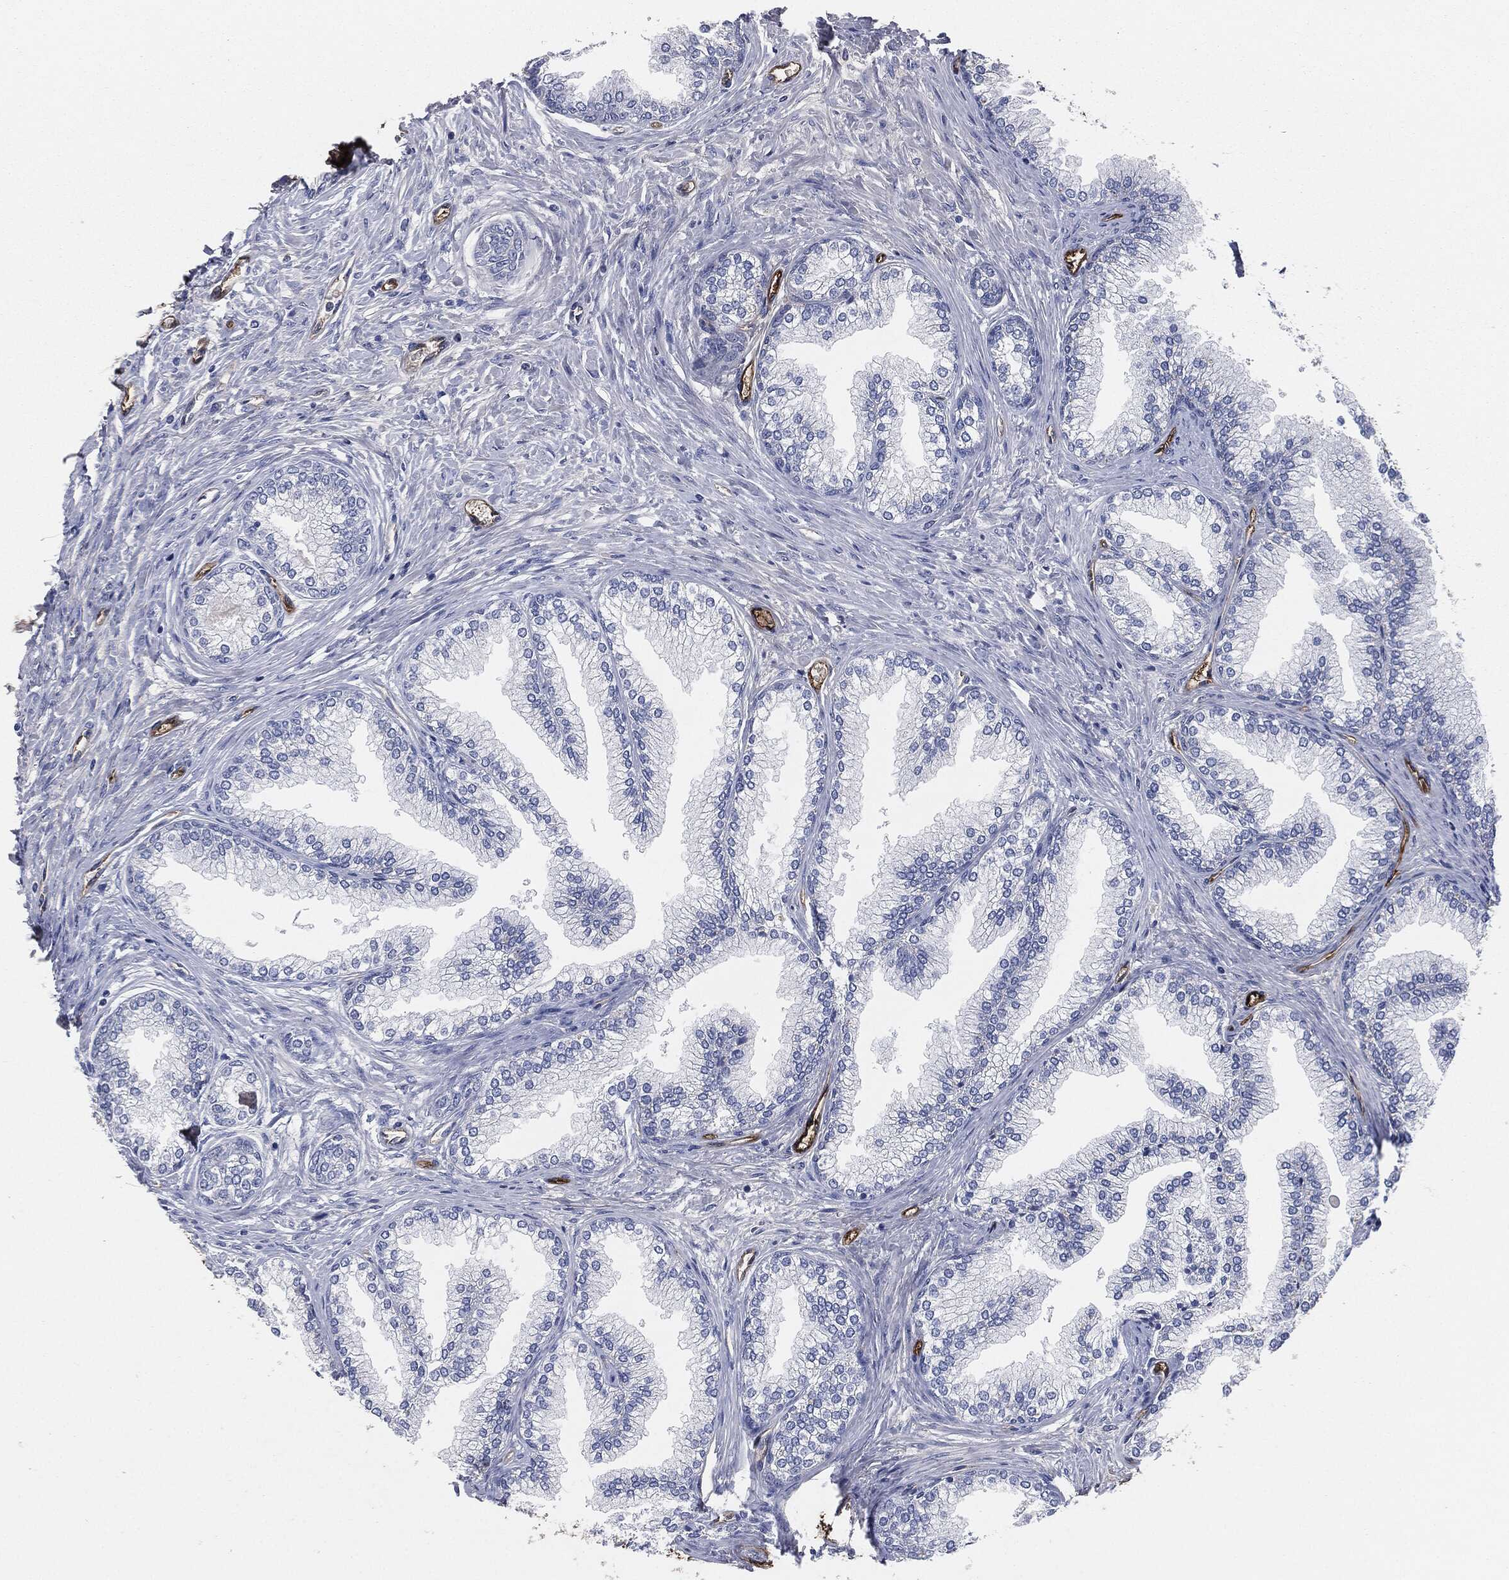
{"staining": {"intensity": "strong", "quantity": "<25%", "location": "cytoplasmic/membranous"}, "tissue": "prostate", "cell_type": "Glandular cells", "image_type": "normal", "snomed": [{"axis": "morphology", "description": "Normal tissue, NOS"}, {"axis": "topography", "description": "Prostate"}], "caption": "Strong cytoplasmic/membranous positivity is present in approximately <25% of glandular cells in normal prostate. Using DAB (3,3'-diaminobenzidine) (brown) and hematoxylin (blue) stains, captured at high magnification using brightfield microscopy.", "gene": "APOB", "patient": {"sex": "male", "age": 72}}